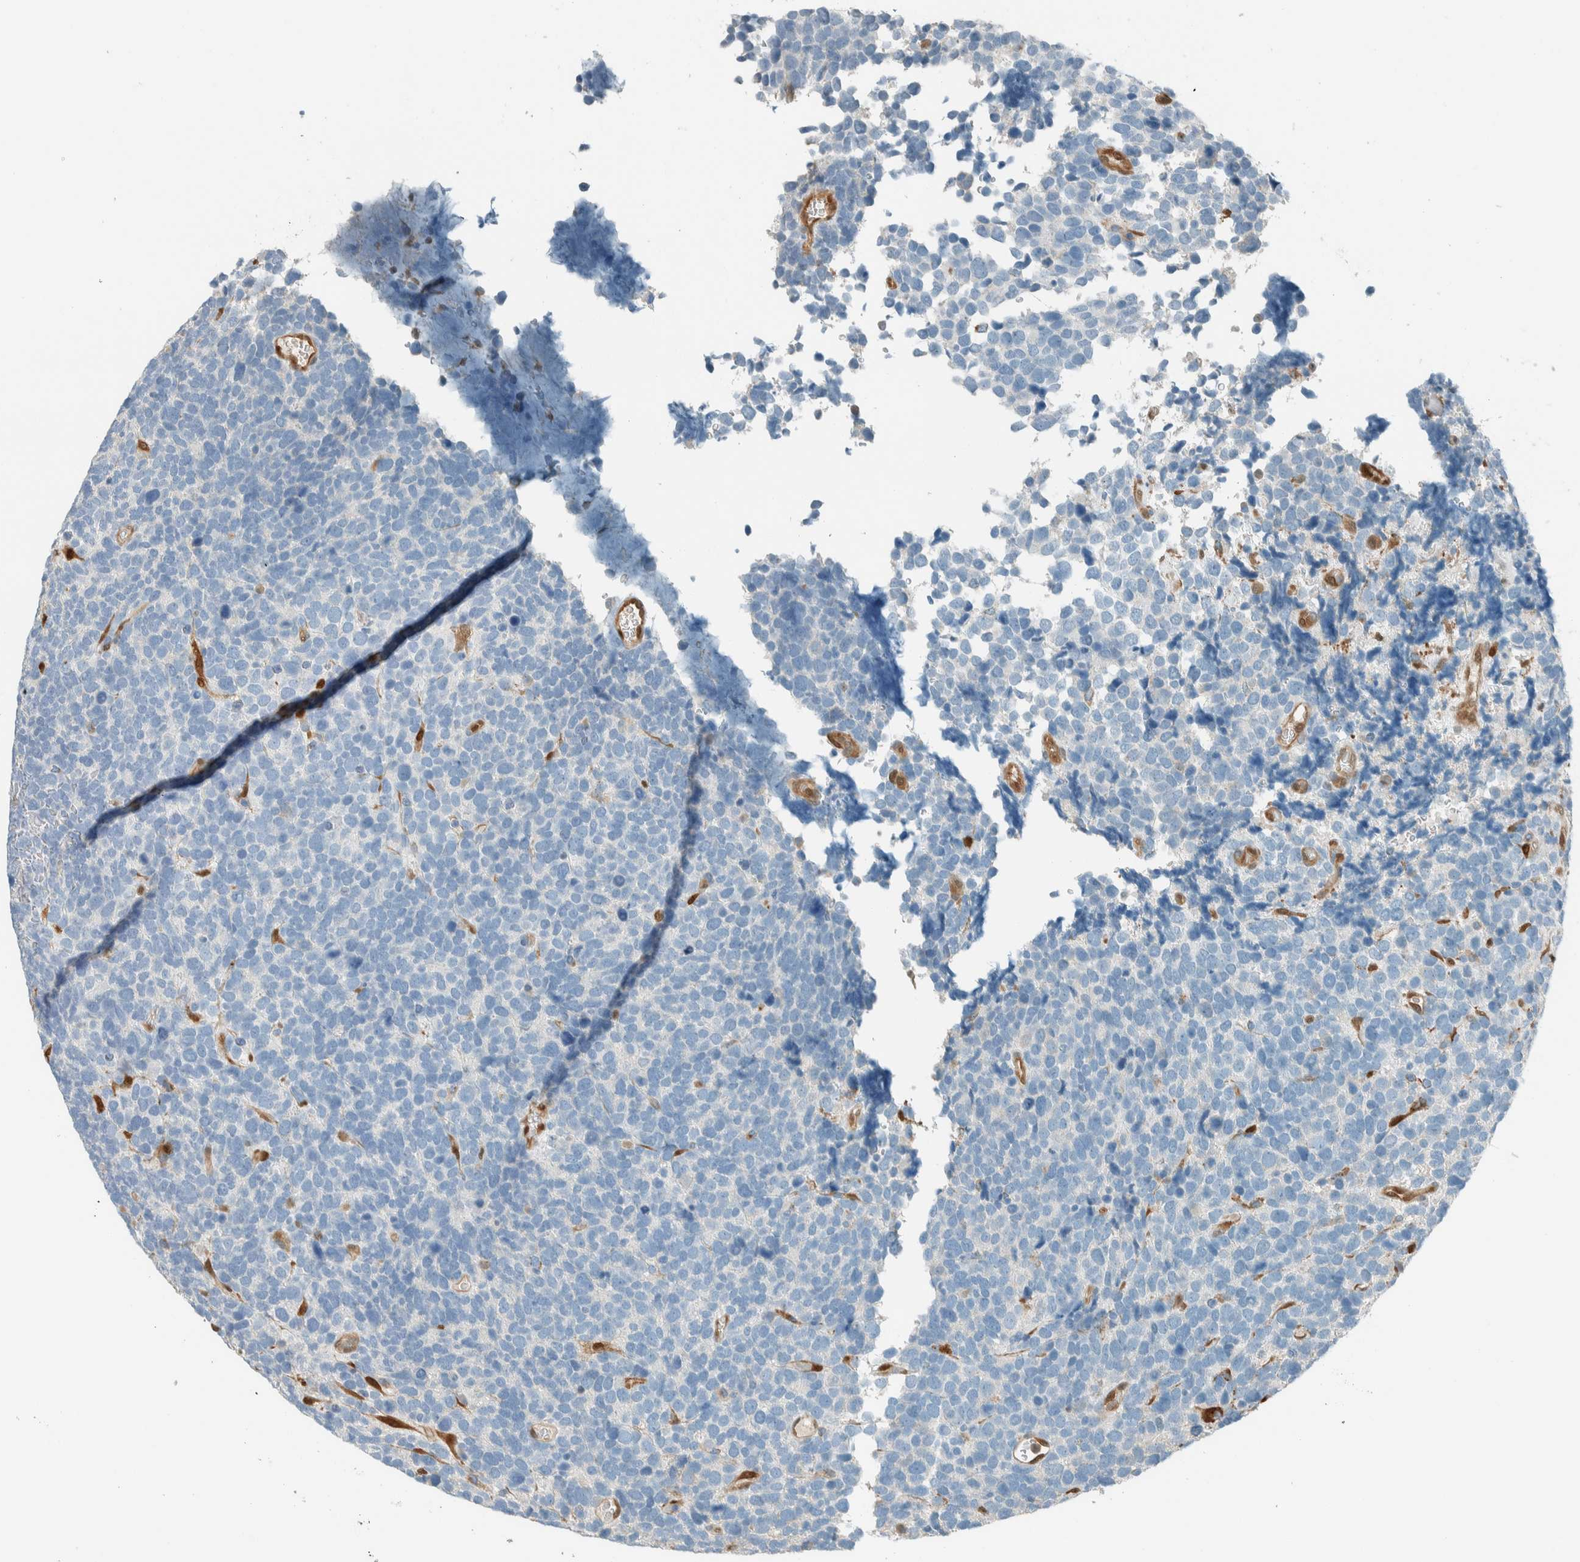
{"staining": {"intensity": "negative", "quantity": "none", "location": "none"}, "tissue": "urothelial cancer", "cell_type": "Tumor cells", "image_type": "cancer", "snomed": [{"axis": "morphology", "description": "Urothelial carcinoma, High grade"}, {"axis": "topography", "description": "Urinary bladder"}], "caption": "An image of human urothelial carcinoma (high-grade) is negative for staining in tumor cells.", "gene": "NXN", "patient": {"sex": "female", "age": 82}}